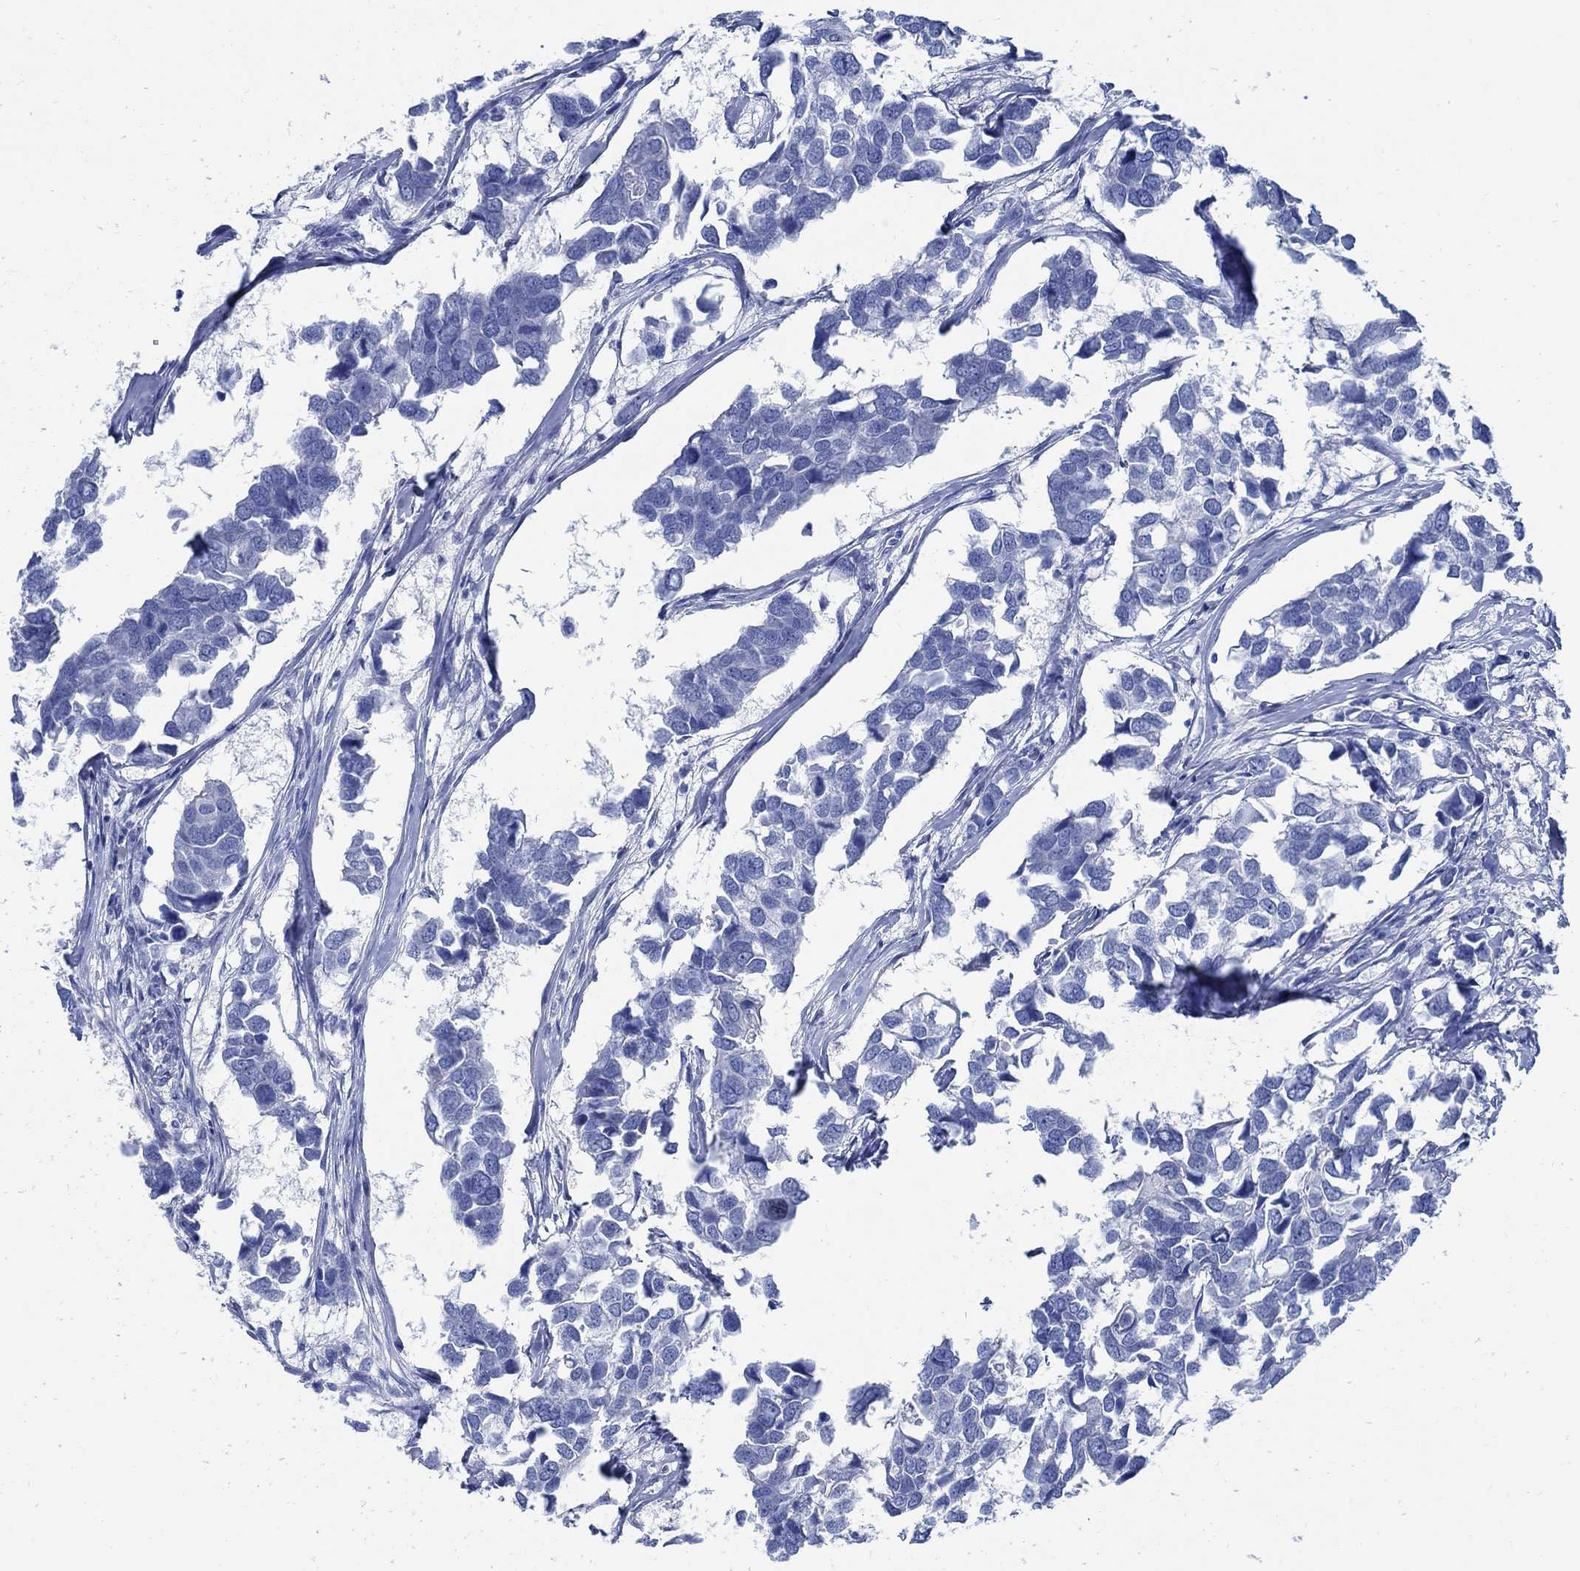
{"staining": {"intensity": "negative", "quantity": "none", "location": "none"}, "tissue": "breast cancer", "cell_type": "Tumor cells", "image_type": "cancer", "snomed": [{"axis": "morphology", "description": "Duct carcinoma"}, {"axis": "topography", "description": "Breast"}], "caption": "A high-resolution micrograph shows immunohistochemistry staining of breast cancer (intraductal carcinoma), which exhibits no significant positivity in tumor cells.", "gene": "CAMK2N1", "patient": {"sex": "female", "age": 83}}